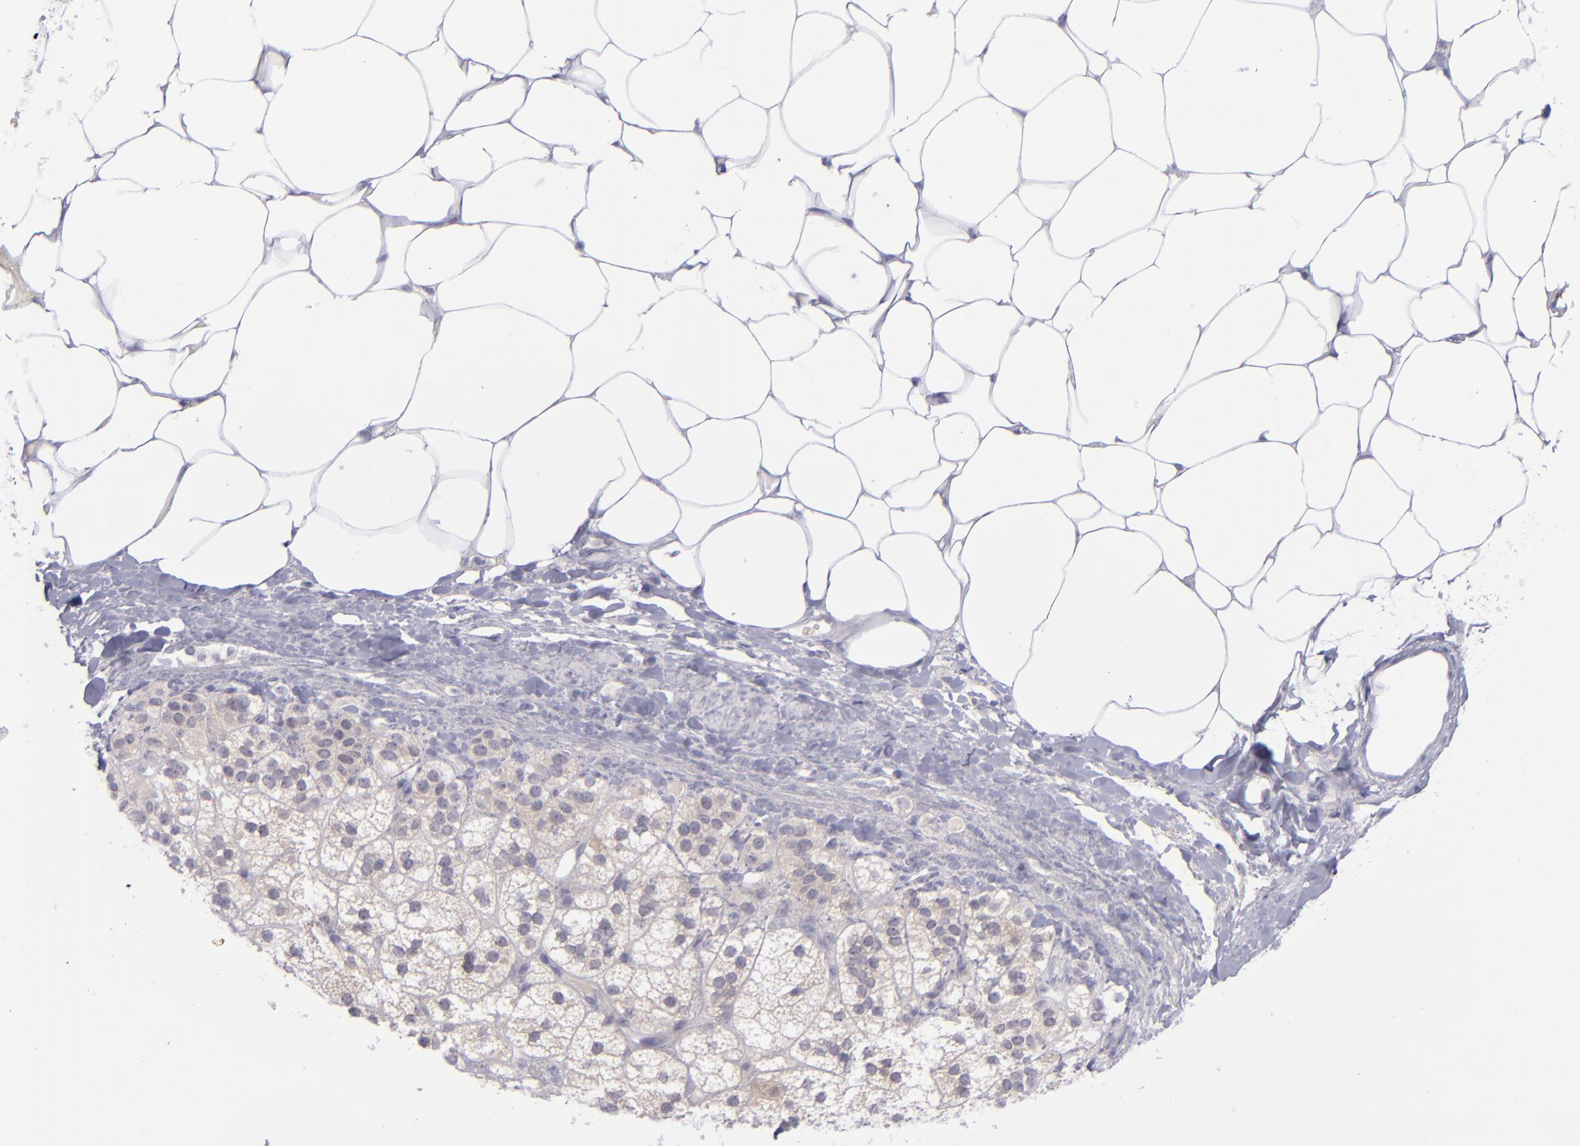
{"staining": {"intensity": "weak", "quantity": "25%-75%", "location": "cytoplasmic/membranous"}, "tissue": "adrenal gland", "cell_type": "Glandular cells", "image_type": "normal", "snomed": [{"axis": "morphology", "description": "Normal tissue, NOS"}, {"axis": "topography", "description": "Adrenal gland"}], "caption": "Immunohistochemistry (IHC) micrograph of unremarkable adrenal gland: adrenal gland stained using immunohistochemistry (IHC) displays low levels of weak protein expression localized specifically in the cytoplasmic/membranous of glandular cells, appearing as a cytoplasmic/membranous brown color.", "gene": "EVPL", "patient": {"sex": "male", "age": 35}}